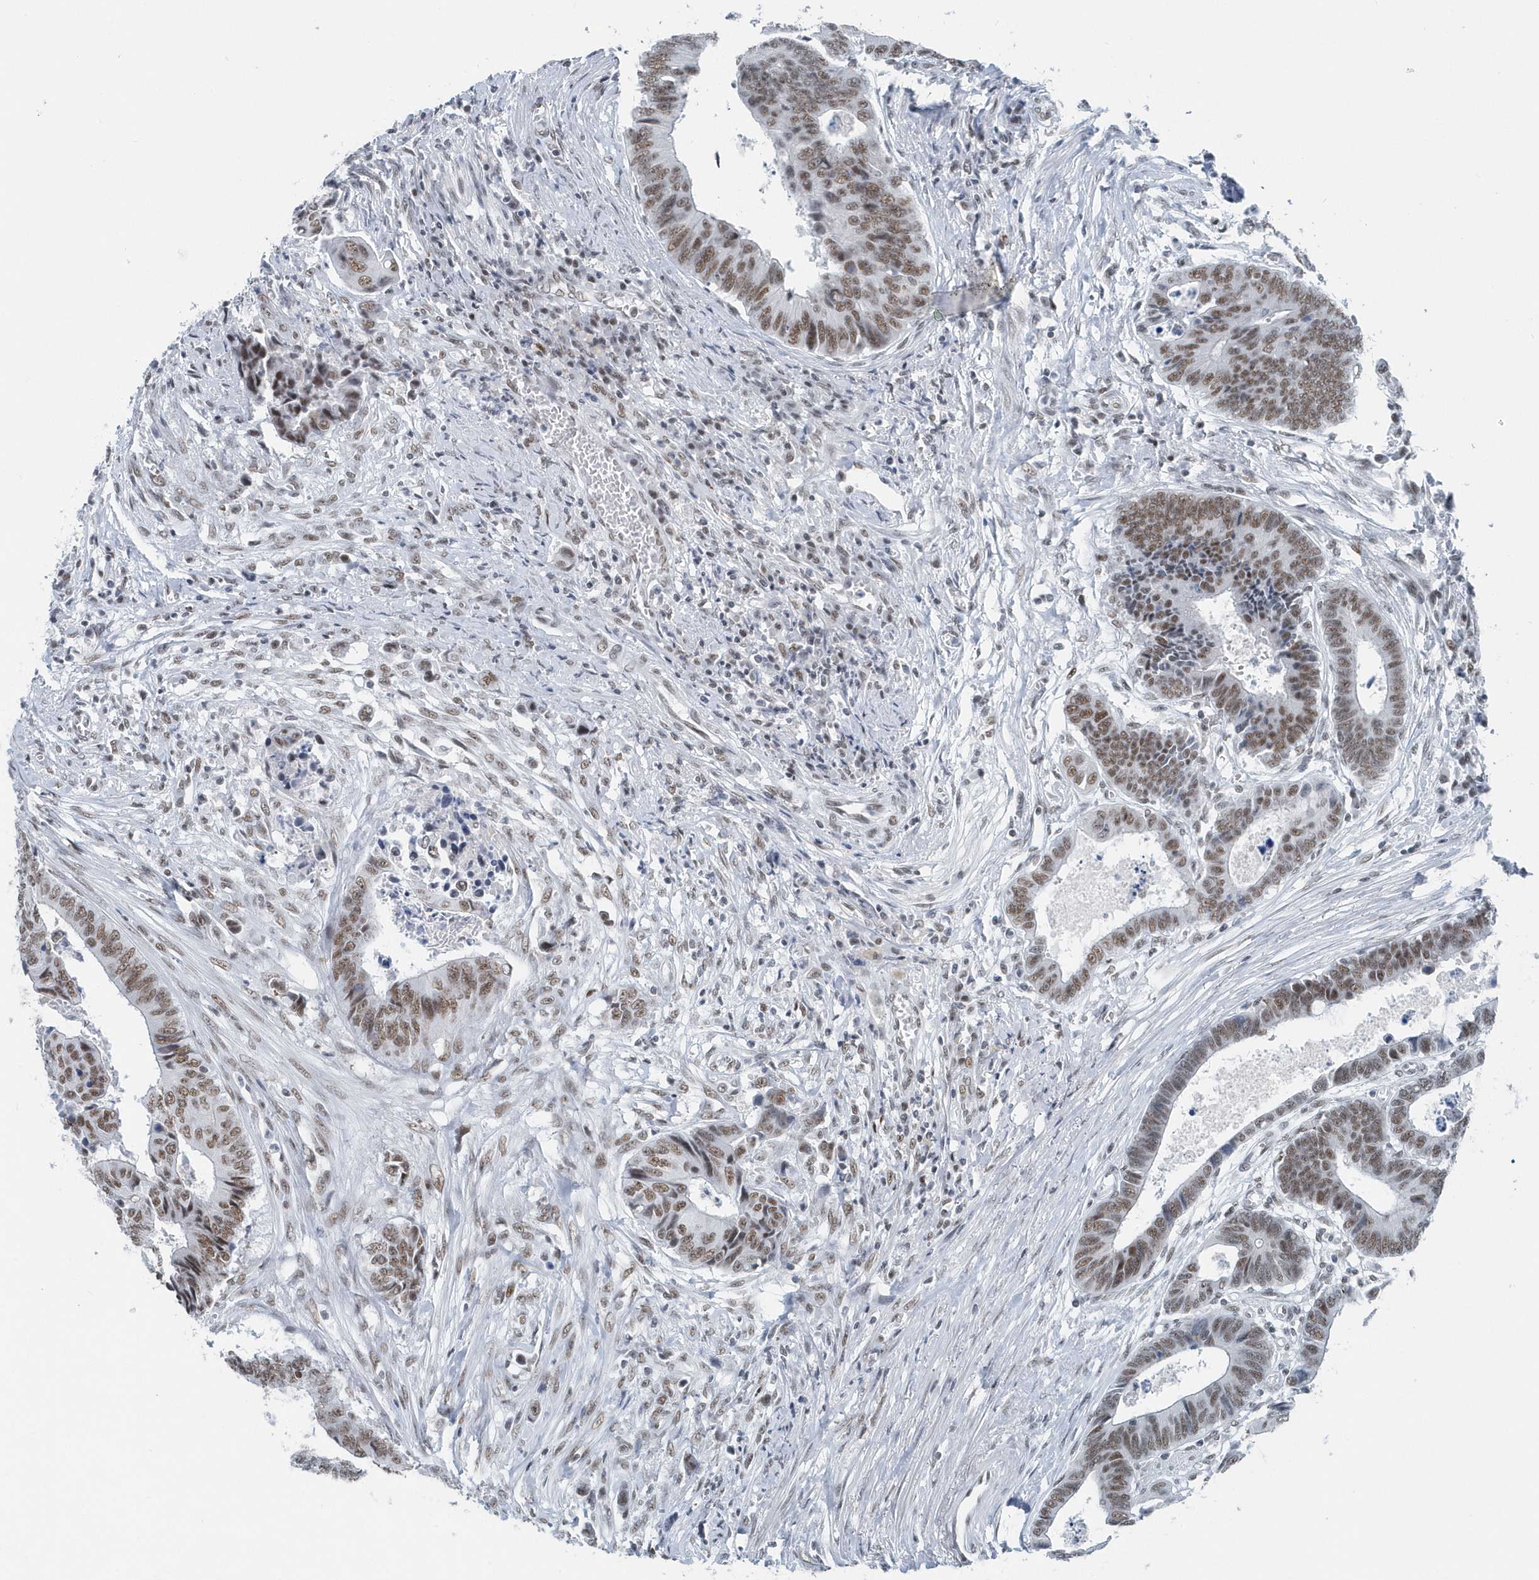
{"staining": {"intensity": "moderate", "quantity": ">75%", "location": "nuclear"}, "tissue": "colorectal cancer", "cell_type": "Tumor cells", "image_type": "cancer", "snomed": [{"axis": "morphology", "description": "Adenocarcinoma, NOS"}, {"axis": "topography", "description": "Rectum"}], "caption": "Immunohistochemical staining of human colorectal cancer shows medium levels of moderate nuclear staining in about >75% of tumor cells. Nuclei are stained in blue.", "gene": "FIP1L1", "patient": {"sex": "male", "age": 84}}